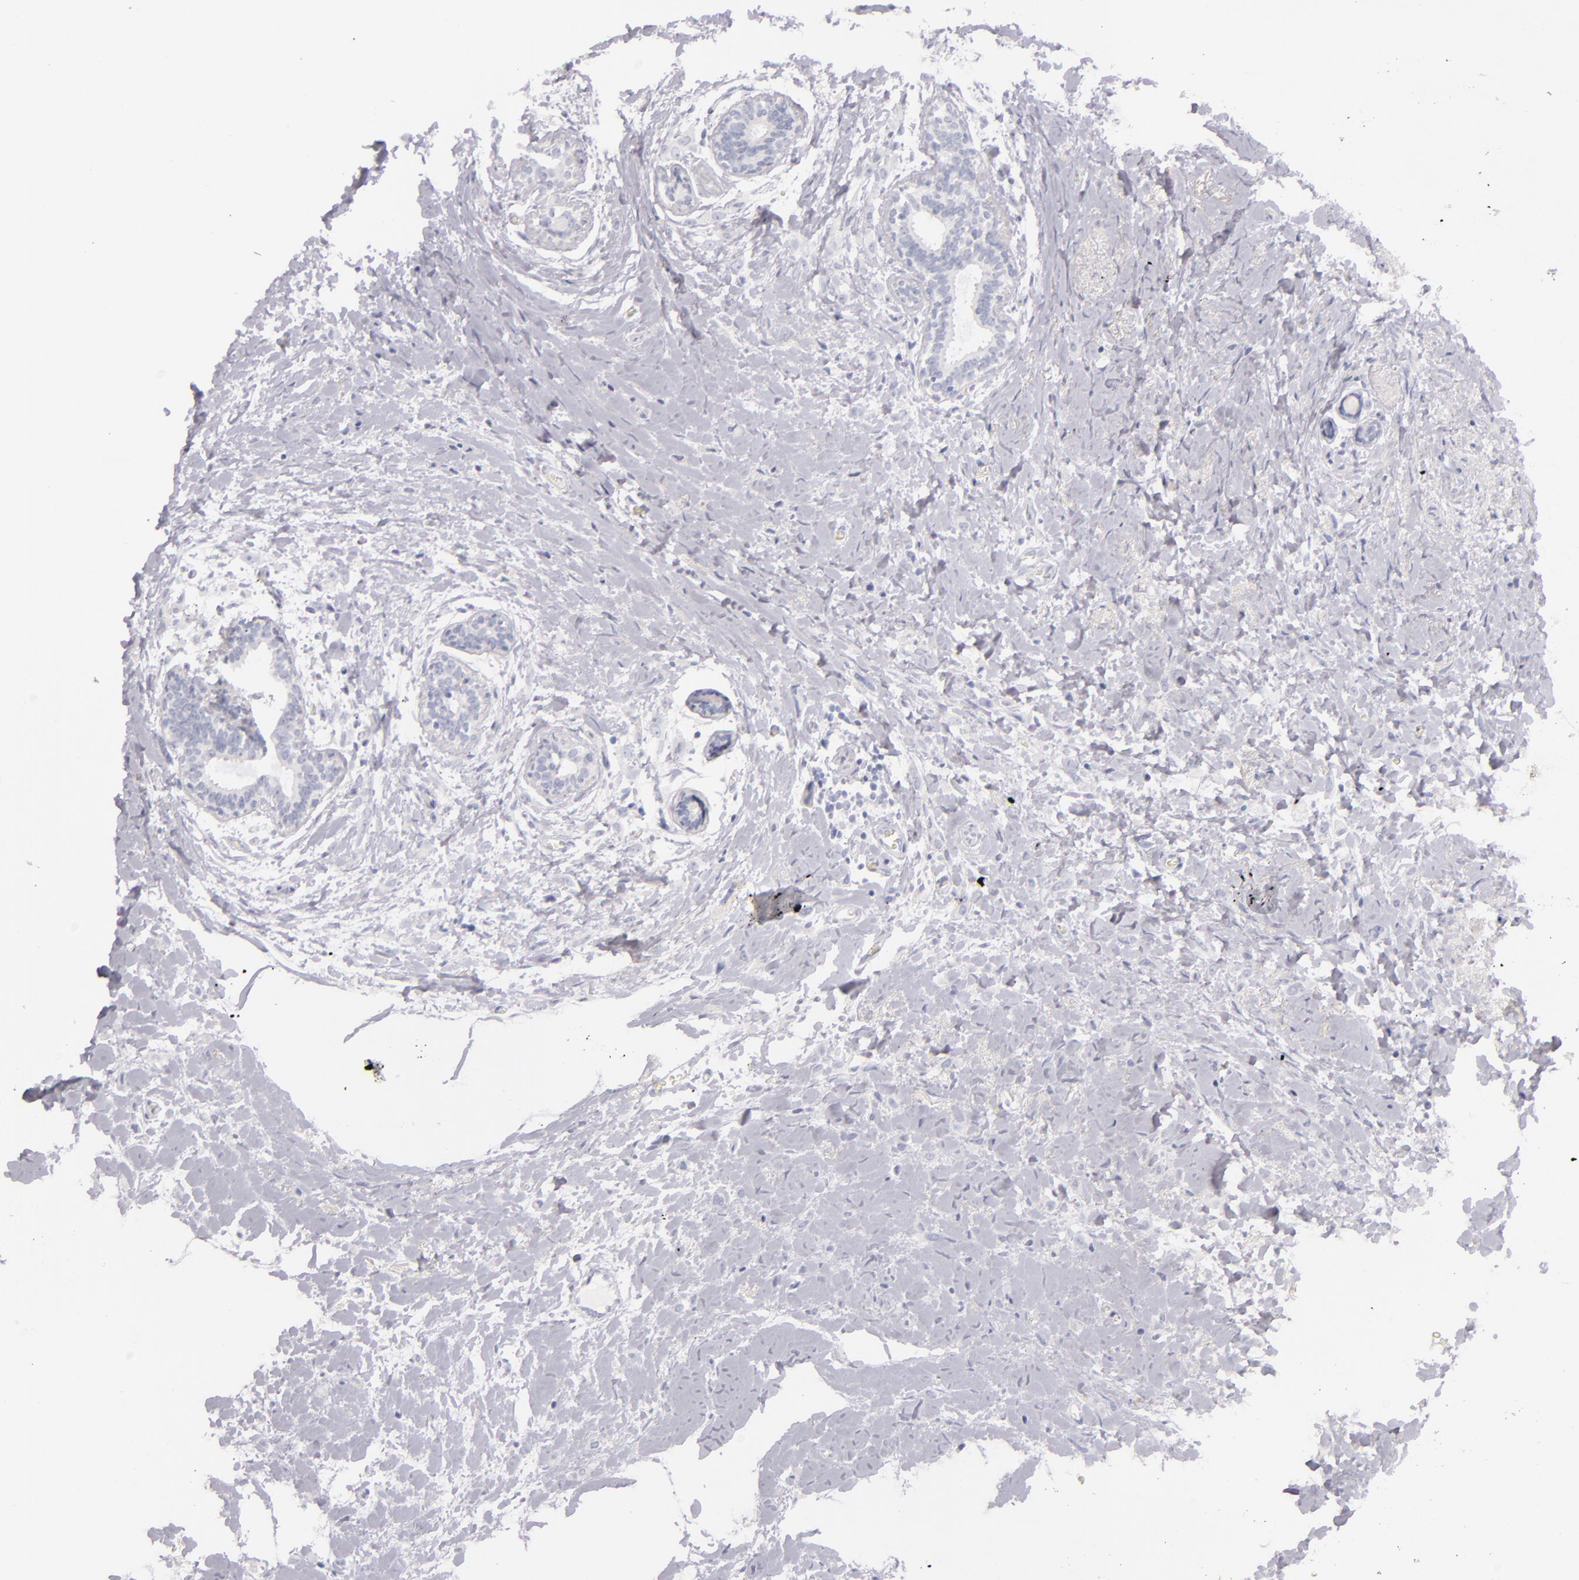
{"staining": {"intensity": "negative", "quantity": "none", "location": "none"}, "tissue": "breast cancer", "cell_type": "Tumor cells", "image_type": "cancer", "snomed": [{"axis": "morphology", "description": "Lobular carcinoma"}, {"axis": "topography", "description": "Breast"}], "caption": "Immunohistochemistry of human breast cancer shows no positivity in tumor cells. (Immunohistochemistry (ihc), brightfield microscopy, high magnification).", "gene": "FABP1", "patient": {"sex": "female", "age": 57}}